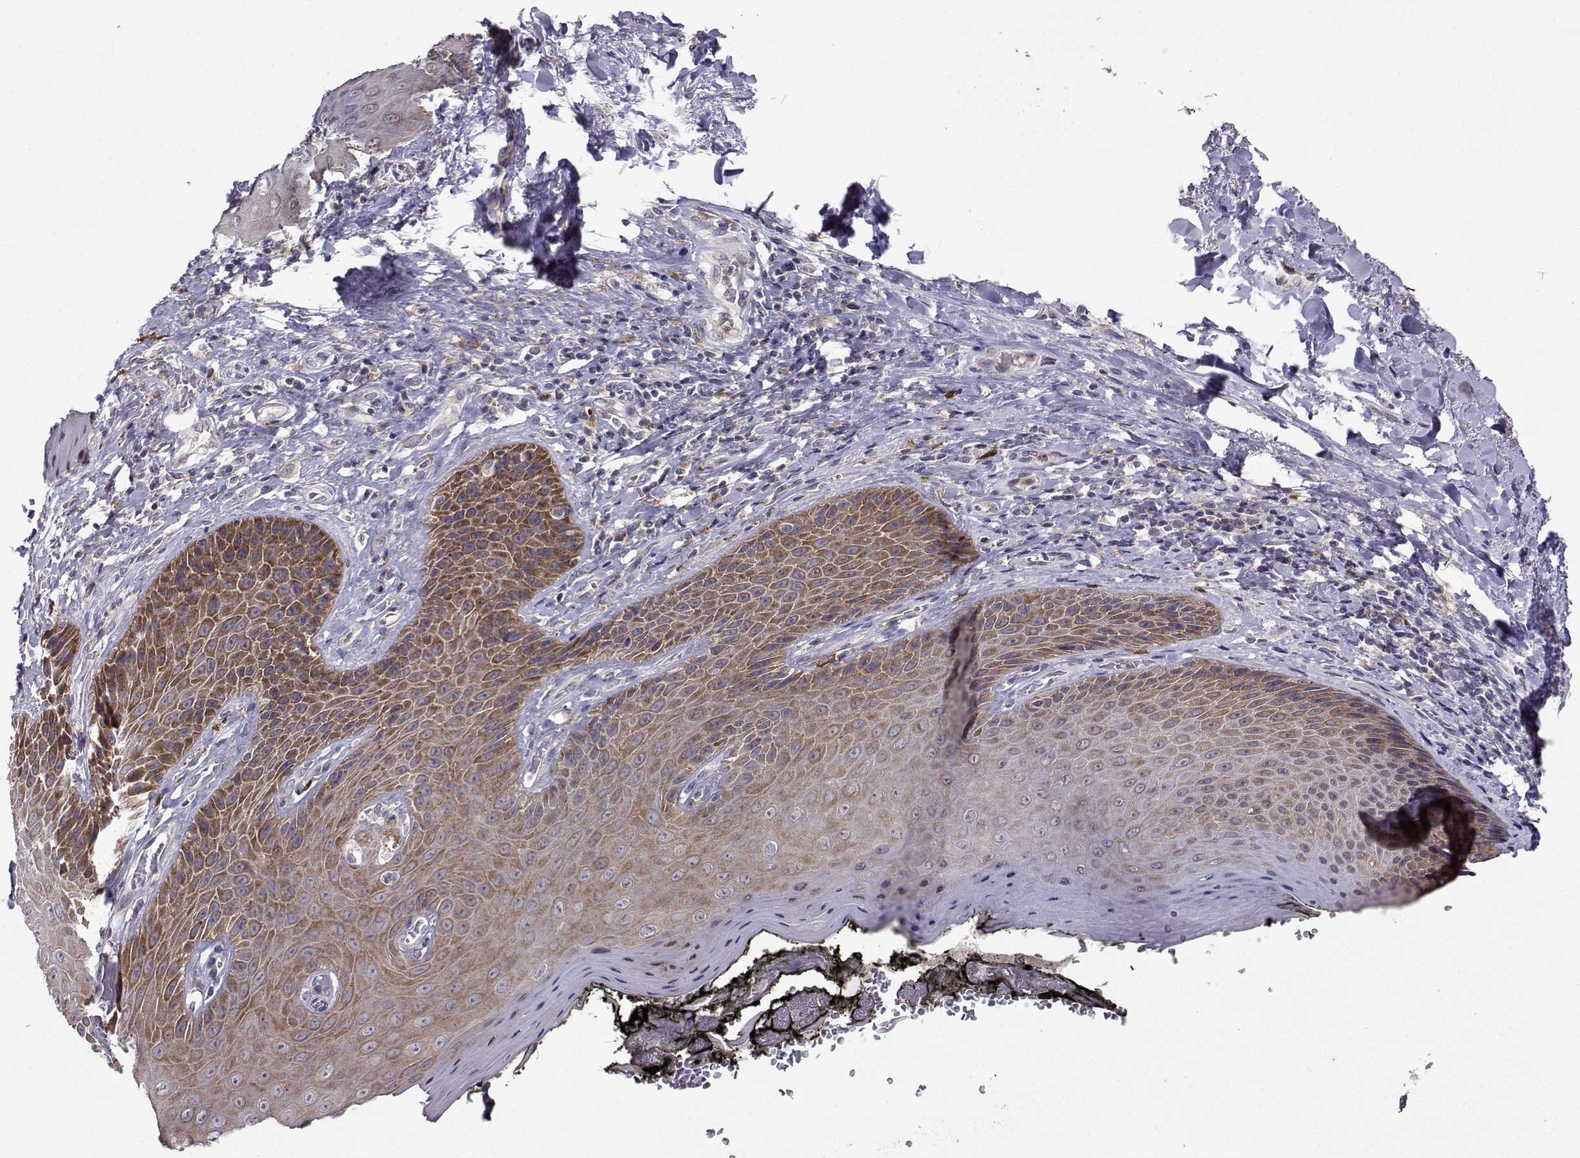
{"staining": {"intensity": "moderate", "quantity": "25%-75%", "location": "cytoplasmic/membranous"}, "tissue": "skin", "cell_type": "Epidermal cells", "image_type": "normal", "snomed": [{"axis": "morphology", "description": "Normal tissue, NOS"}, {"axis": "topography", "description": "Anal"}, {"axis": "topography", "description": "Peripheral nerve tissue"}], "caption": "Normal skin displays moderate cytoplasmic/membranous positivity in approximately 25%-75% of epidermal cells, visualized by immunohistochemistry.", "gene": "STXBP5", "patient": {"sex": "male", "age": 53}}